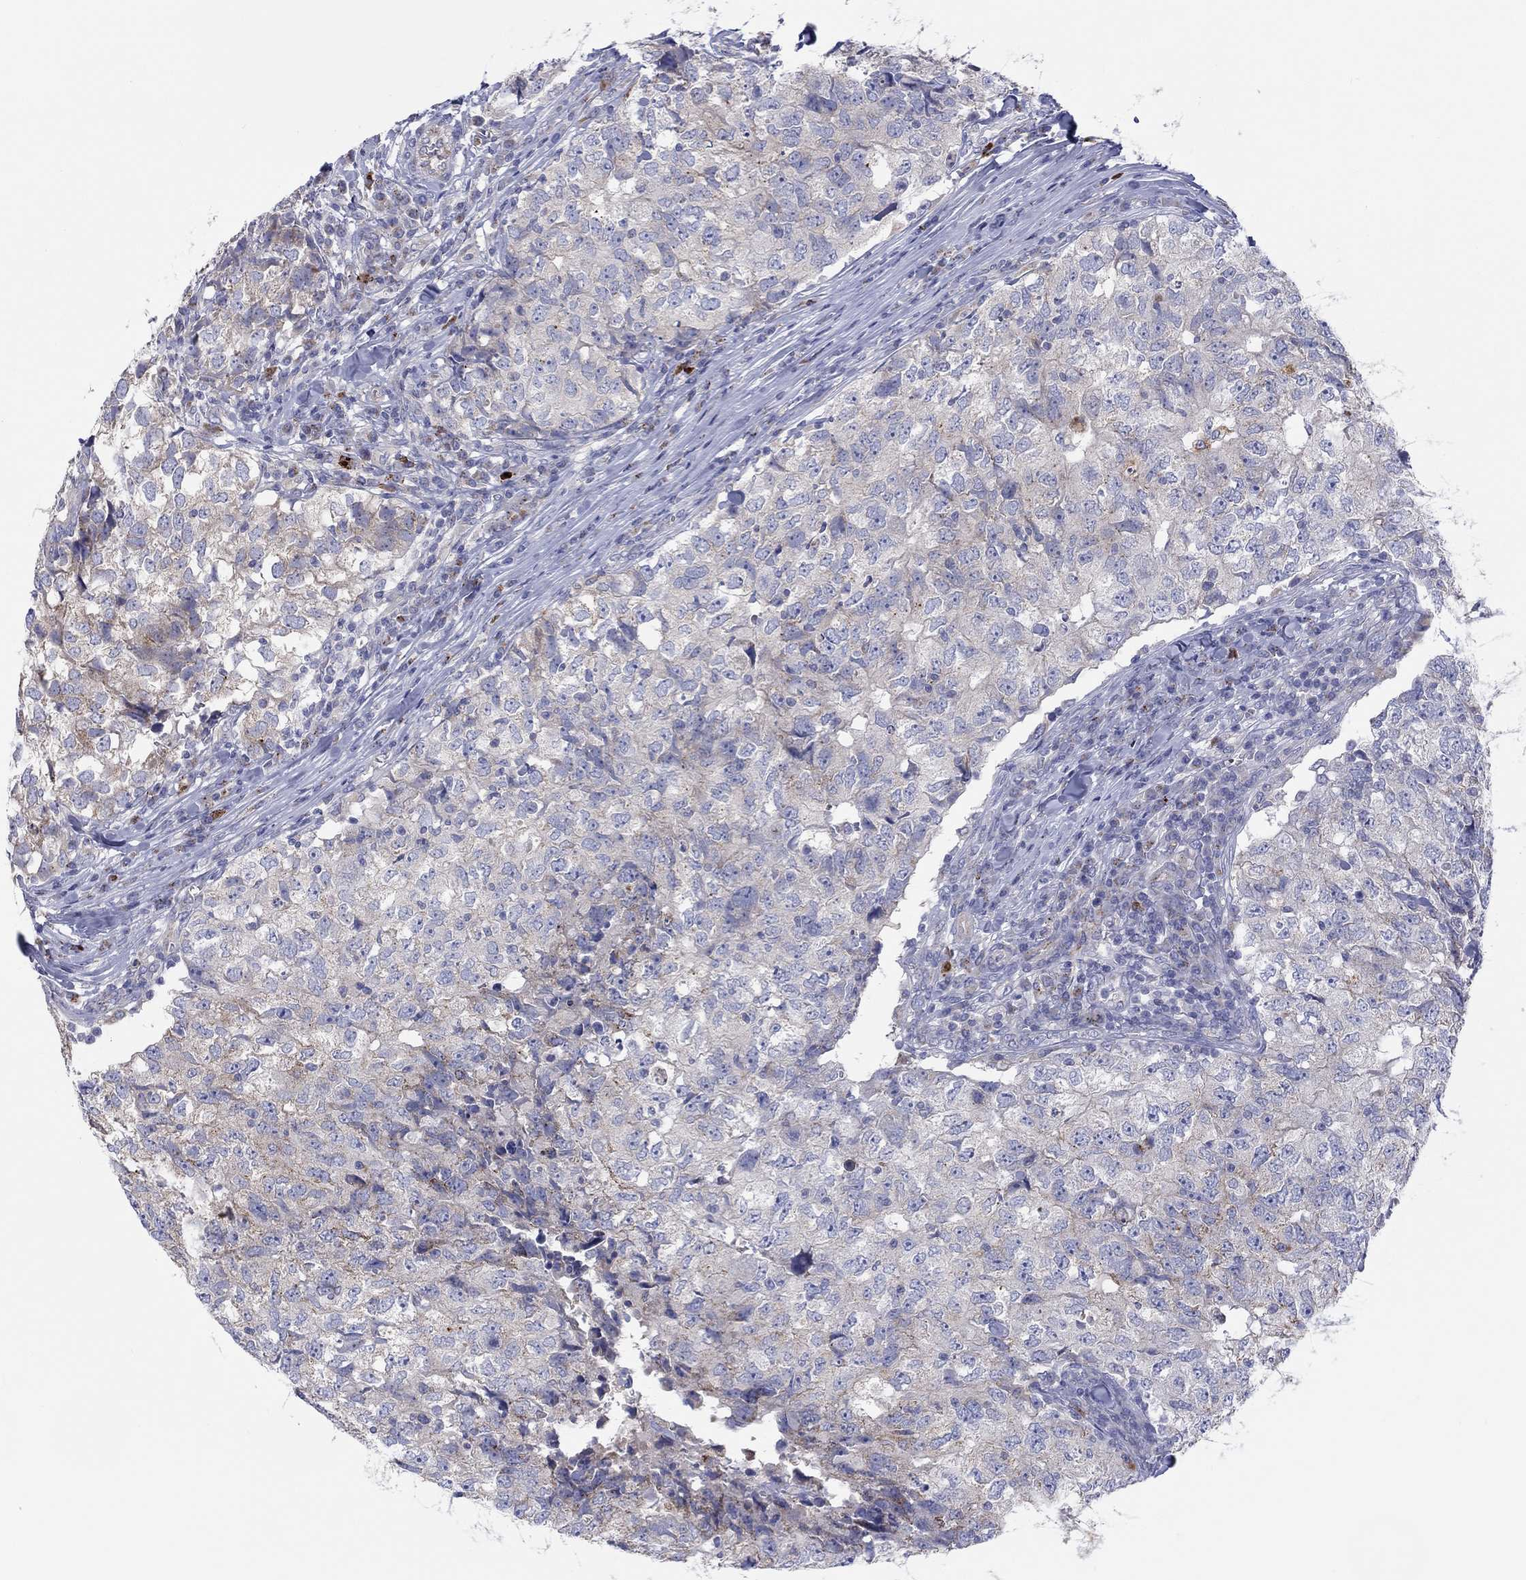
{"staining": {"intensity": "moderate", "quantity": "<25%", "location": "cytoplasmic/membranous"}, "tissue": "breast cancer", "cell_type": "Tumor cells", "image_type": "cancer", "snomed": [{"axis": "morphology", "description": "Duct carcinoma"}, {"axis": "topography", "description": "Breast"}], "caption": "Protein staining reveals moderate cytoplasmic/membranous expression in approximately <25% of tumor cells in breast cancer (infiltrating ductal carcinoma).", "gene": "BCO2", "patient": {"sex": "female", "age": 30}}